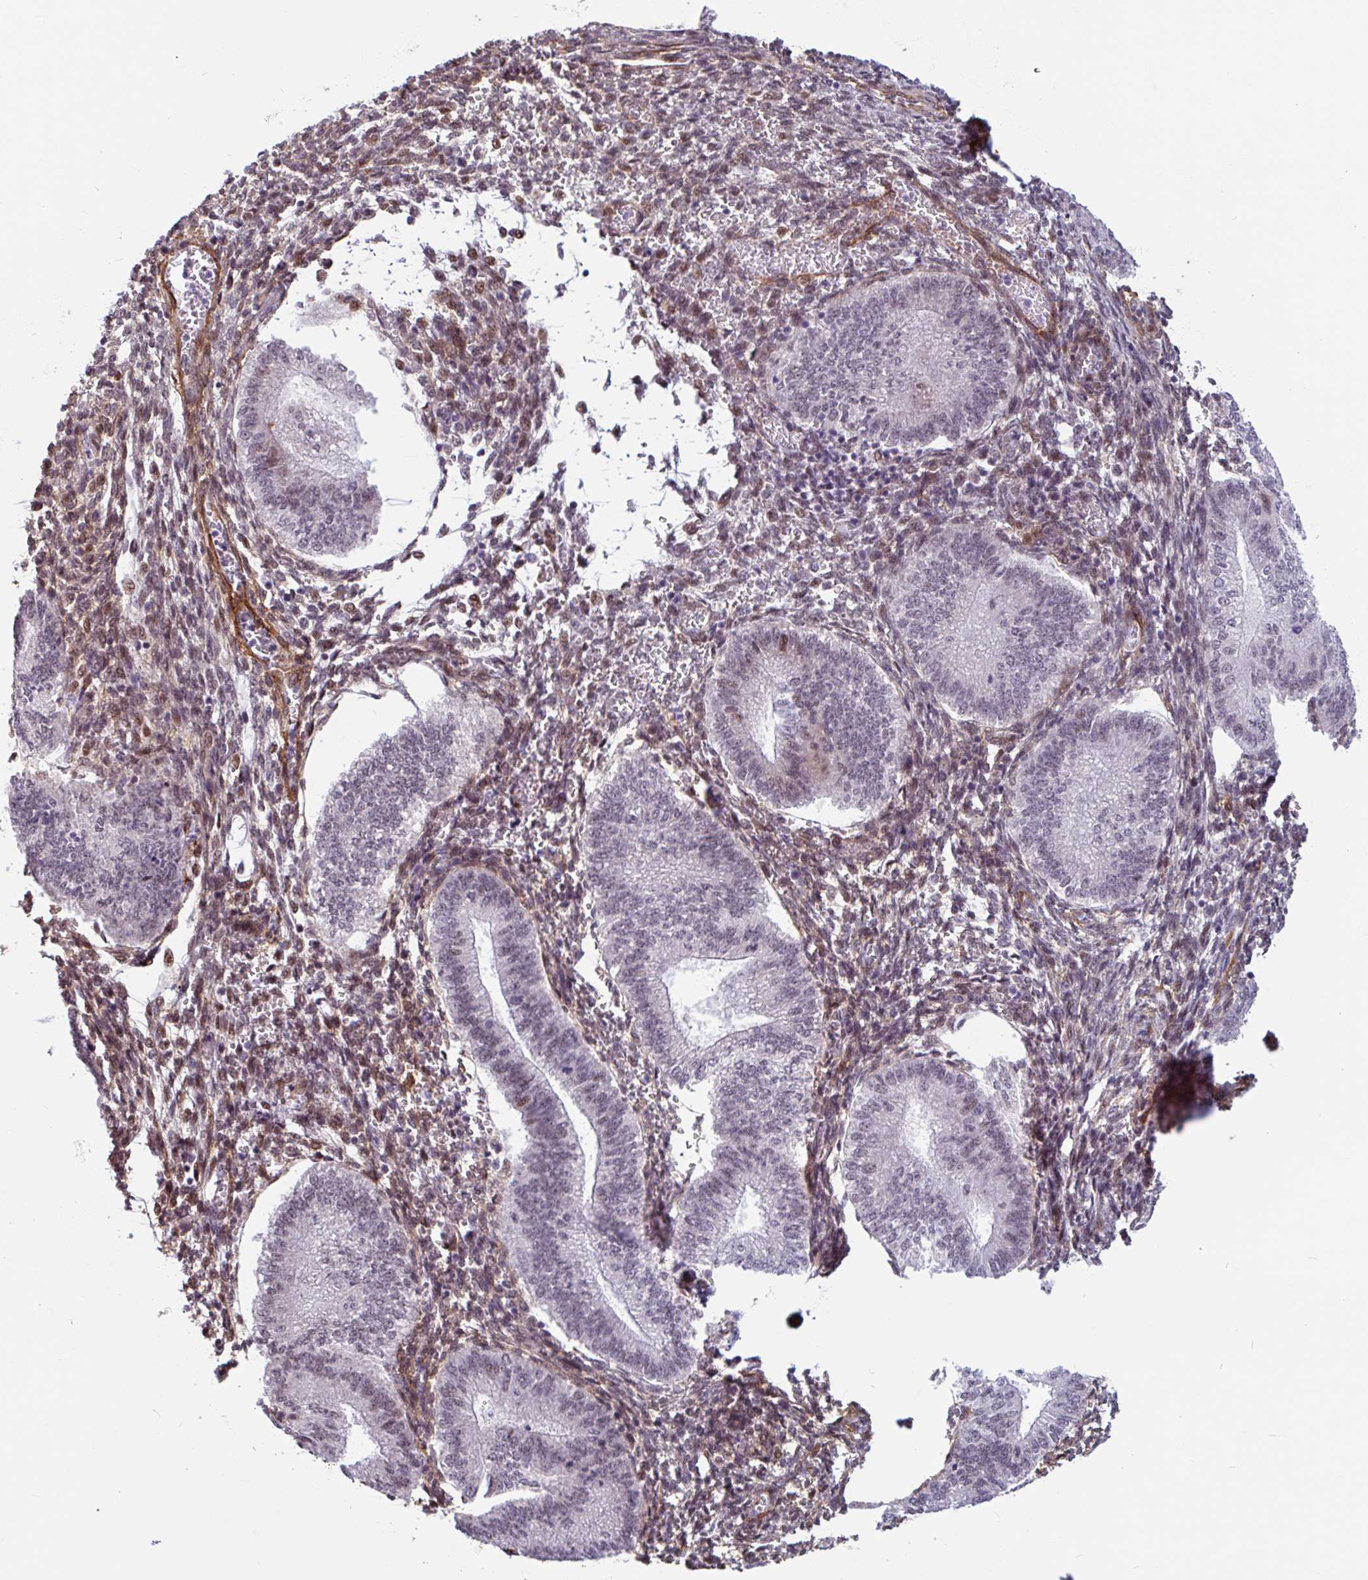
{"staining": {"intensity": "weak", "quantity": "25%-75%", "location": "cytoplasmic/membranous,nuclear"}, "tissue": "endometrium", "cell_type": "Cells in endometrial stroma", "image_type": "normal", "snomed": [{"axis": "morphology", "description": "Normal tissue, NOS"}, {"axis": "topography", "description": "Endometrium"}], "caption": "High-power microscopy captured an immunohistochemistry photomicrograph of normal endometrium, revealing weak cytoplasmic/membranous,nuclear staining in approximately 25%-75% of cells in endometrial stroma. Immunohistochemistry stains the protein in brown and the nuclei are stained blue.", "gene": "TMEM119", "patient": {"sex": "female", "age": 25}}